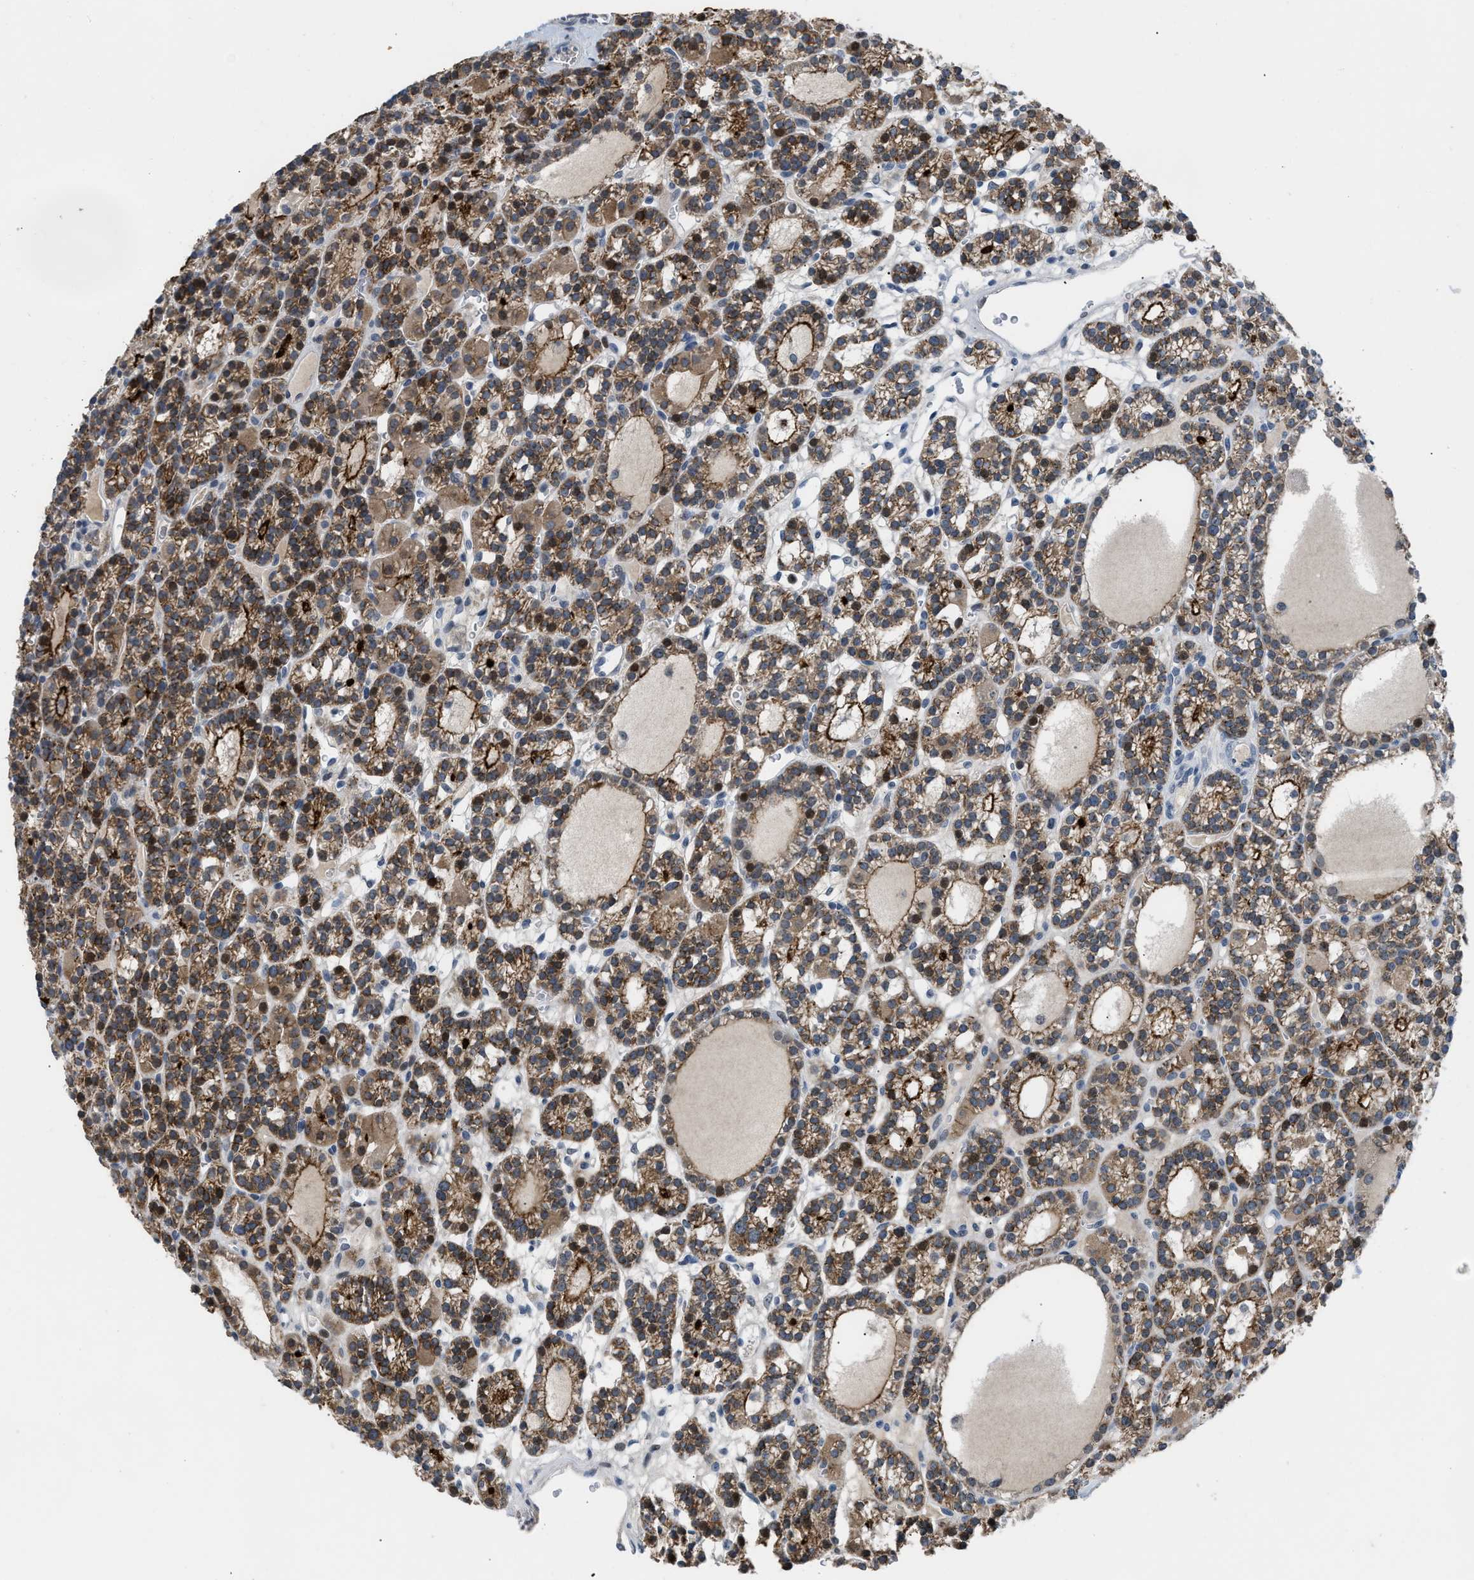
{"staining": {"intensity": "strong", "quantity": ">75%", "location": "cytoplasmic/membranous,nuclear"}, "tissue": "parathyroid gland", "cell_type": "Glandular cells", "image_type": "normal", "snomed": [{"axis": "morphology", "description": "Normal tissue, NOS"}, {"axis": "morphology", "description": "Adenoma, NOS"}, {"axis": "topography", "description": "Parathyroid gland"}], "caption": "The immunohistochemical stain labels strong cytoplasmic/membranous,nuclear positivity in glandular cells of benign parathyroid gland.", "gene": "SETDB1", "patient": {"sex": "female", "age": 58}}